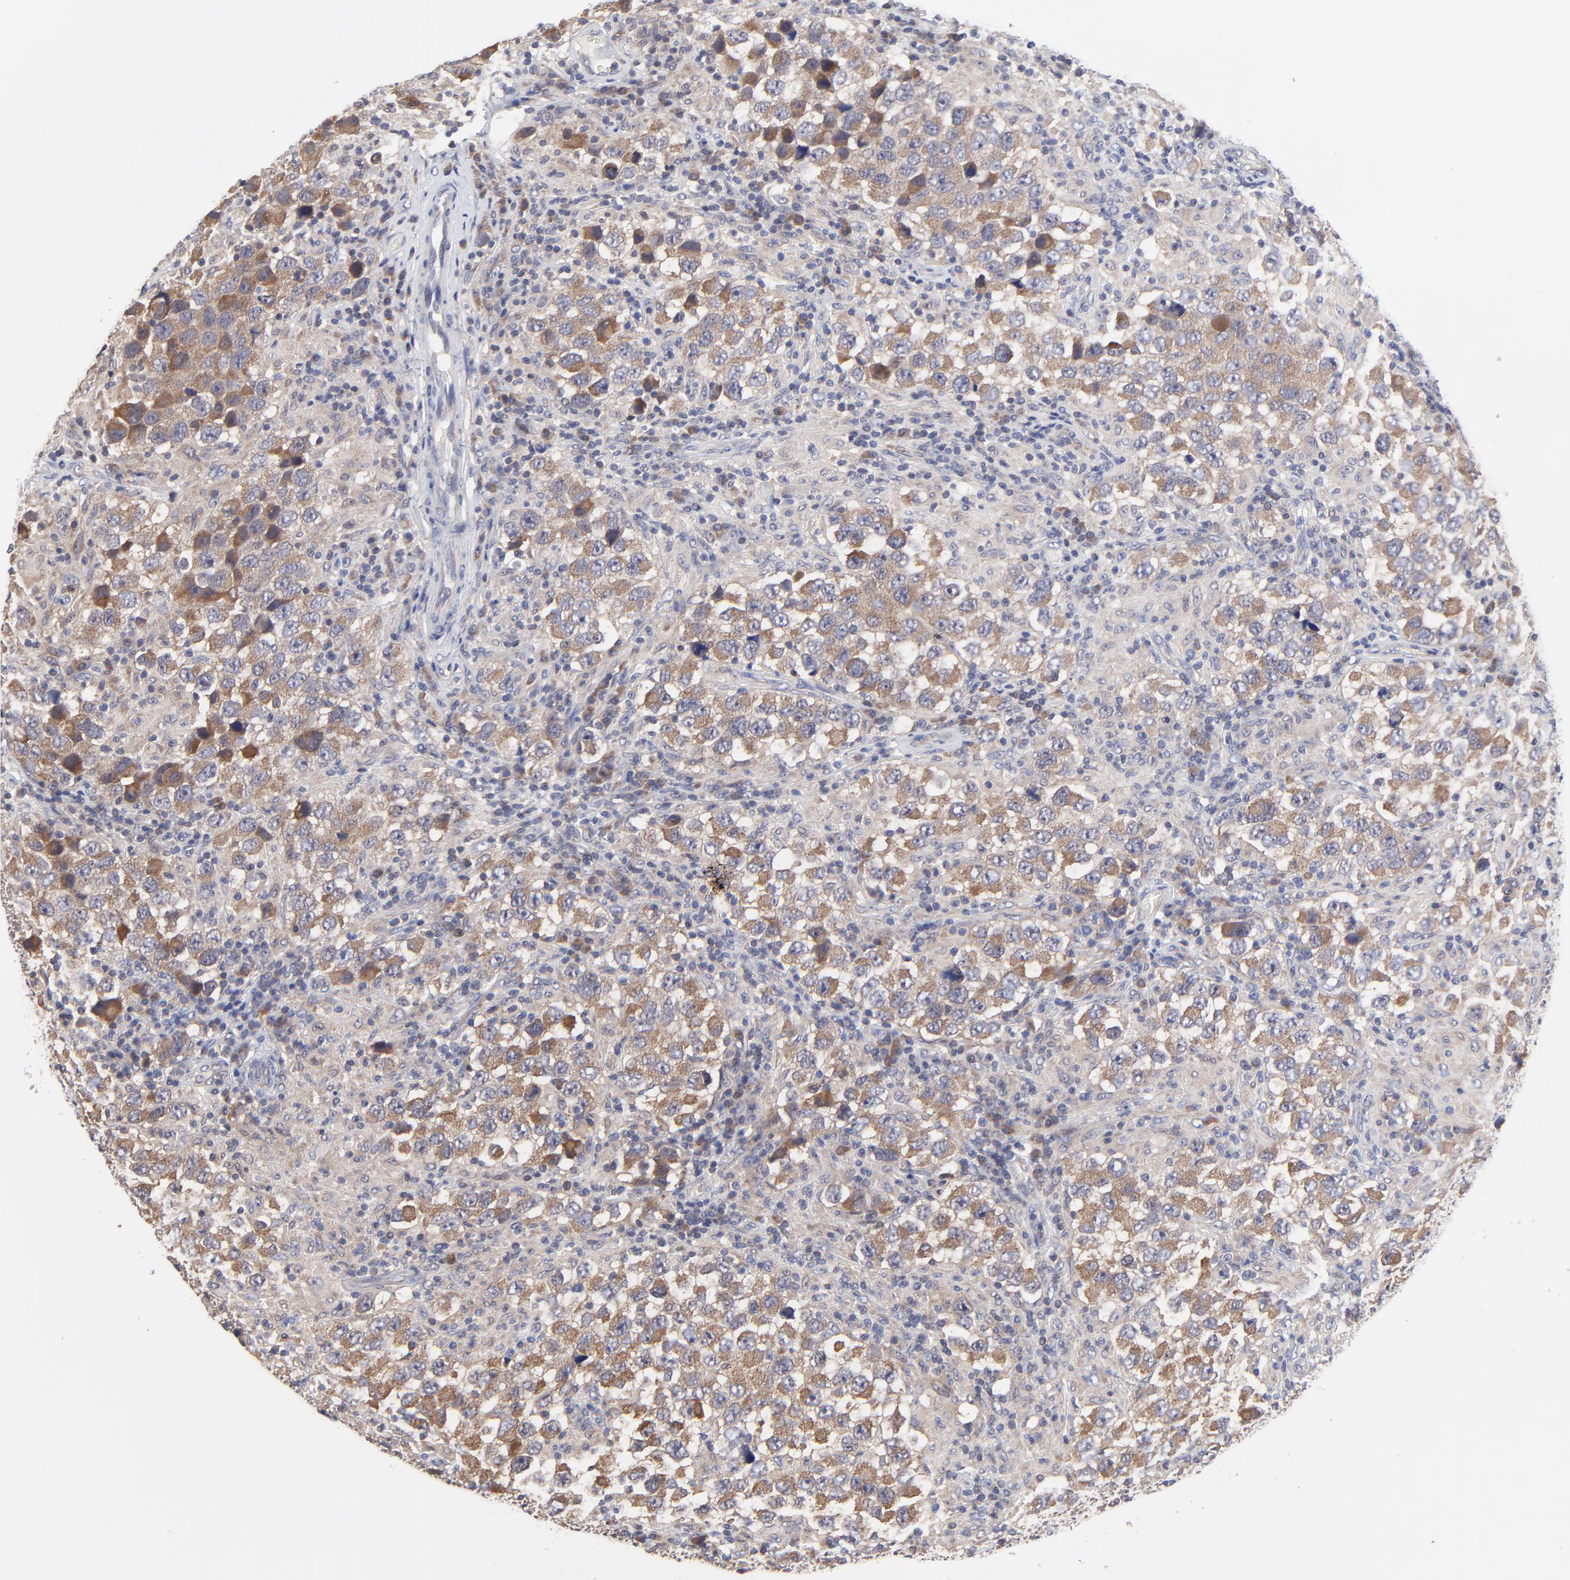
{"staining": {"intensity": "moderate", "quantity": "<25%", "location": "cytoplasmic/membranous"}, "tissue": "testis cancer", "cell_type": "Tumor cells", "image_type": "cancer", "snomed": [{"axis": "morphology", "description": "Carcinoma, Embryonal, NOS"}, {"axis": "topography", "description": "Testis"}], "caption": "Immunohistochemistry of human testis embryonal carcinoma exhibits low levels of moderate cytoplasmic/membranous positivity in about <25% of tumor cells. Immunohistochemistry stains the protein in brown and the nuclei are stained blue.", "gene": "PCMT1", "patient": {"sex": "male", "age": 21}}